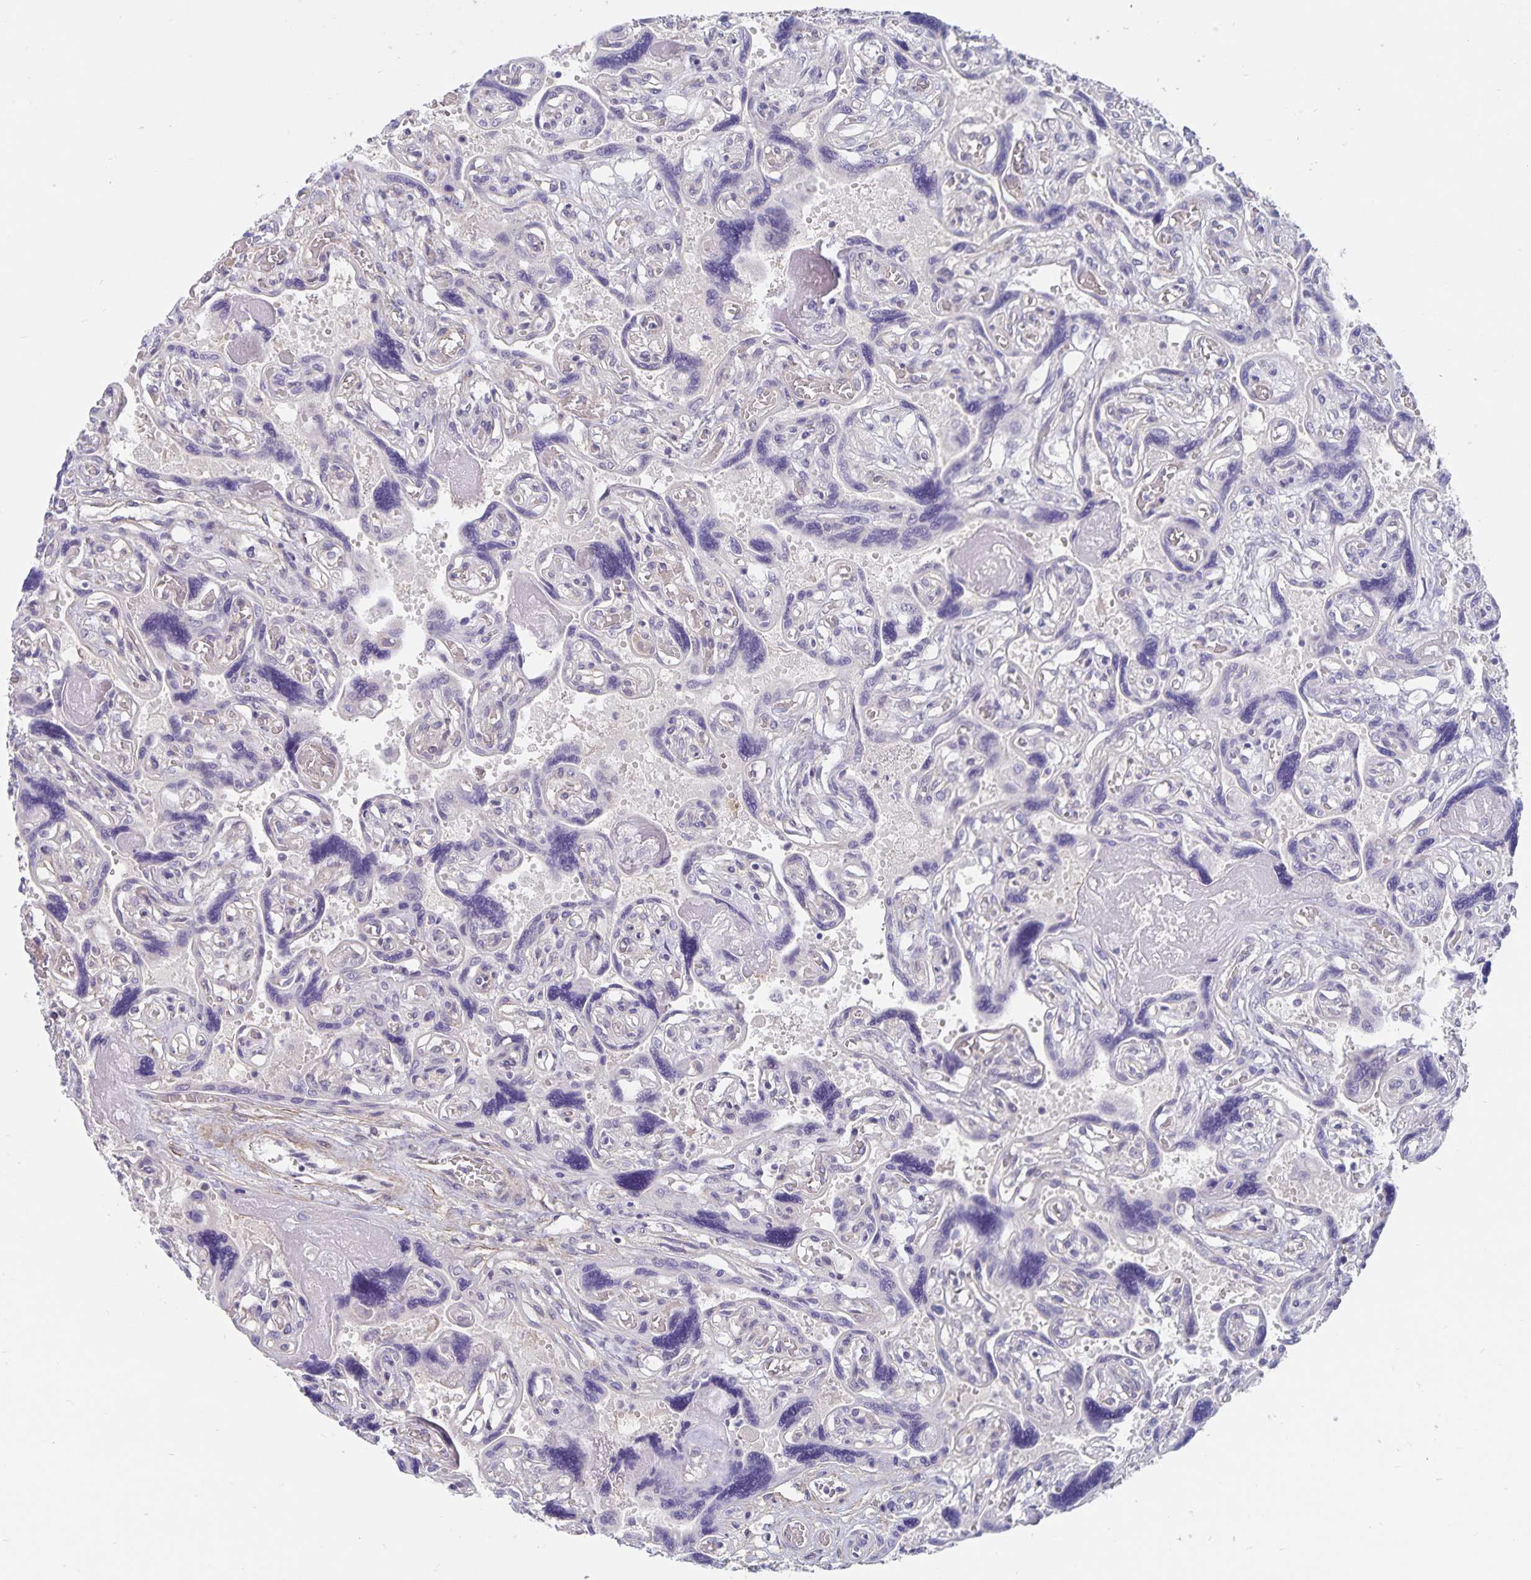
{"staining": {"intensity": "moderate", "quantity": ">75%", "location": "nuclear"}, "tissue": "placenta", "cell_type": "Decidual cells", "image_type": "normal", "snomed": [{"axis": "morphology", "description": "Normal tissue, NOS"}, {"axis": "topography", "description": "Placenta"}], "caption": "DAB immunohistochemical staining of normal human placenta exhibits moderate nuclear protein expression in approximately >75% of decidual cells. The staining was performed using DAB (3,3'-diaminobenzidine) to visualize the protein expression in brown, while the nuclei were stained in blue with hematoxylin (Magnification: 20x).", "gene": "BAG6", "patient": {"sex": "female", "age": 32}}